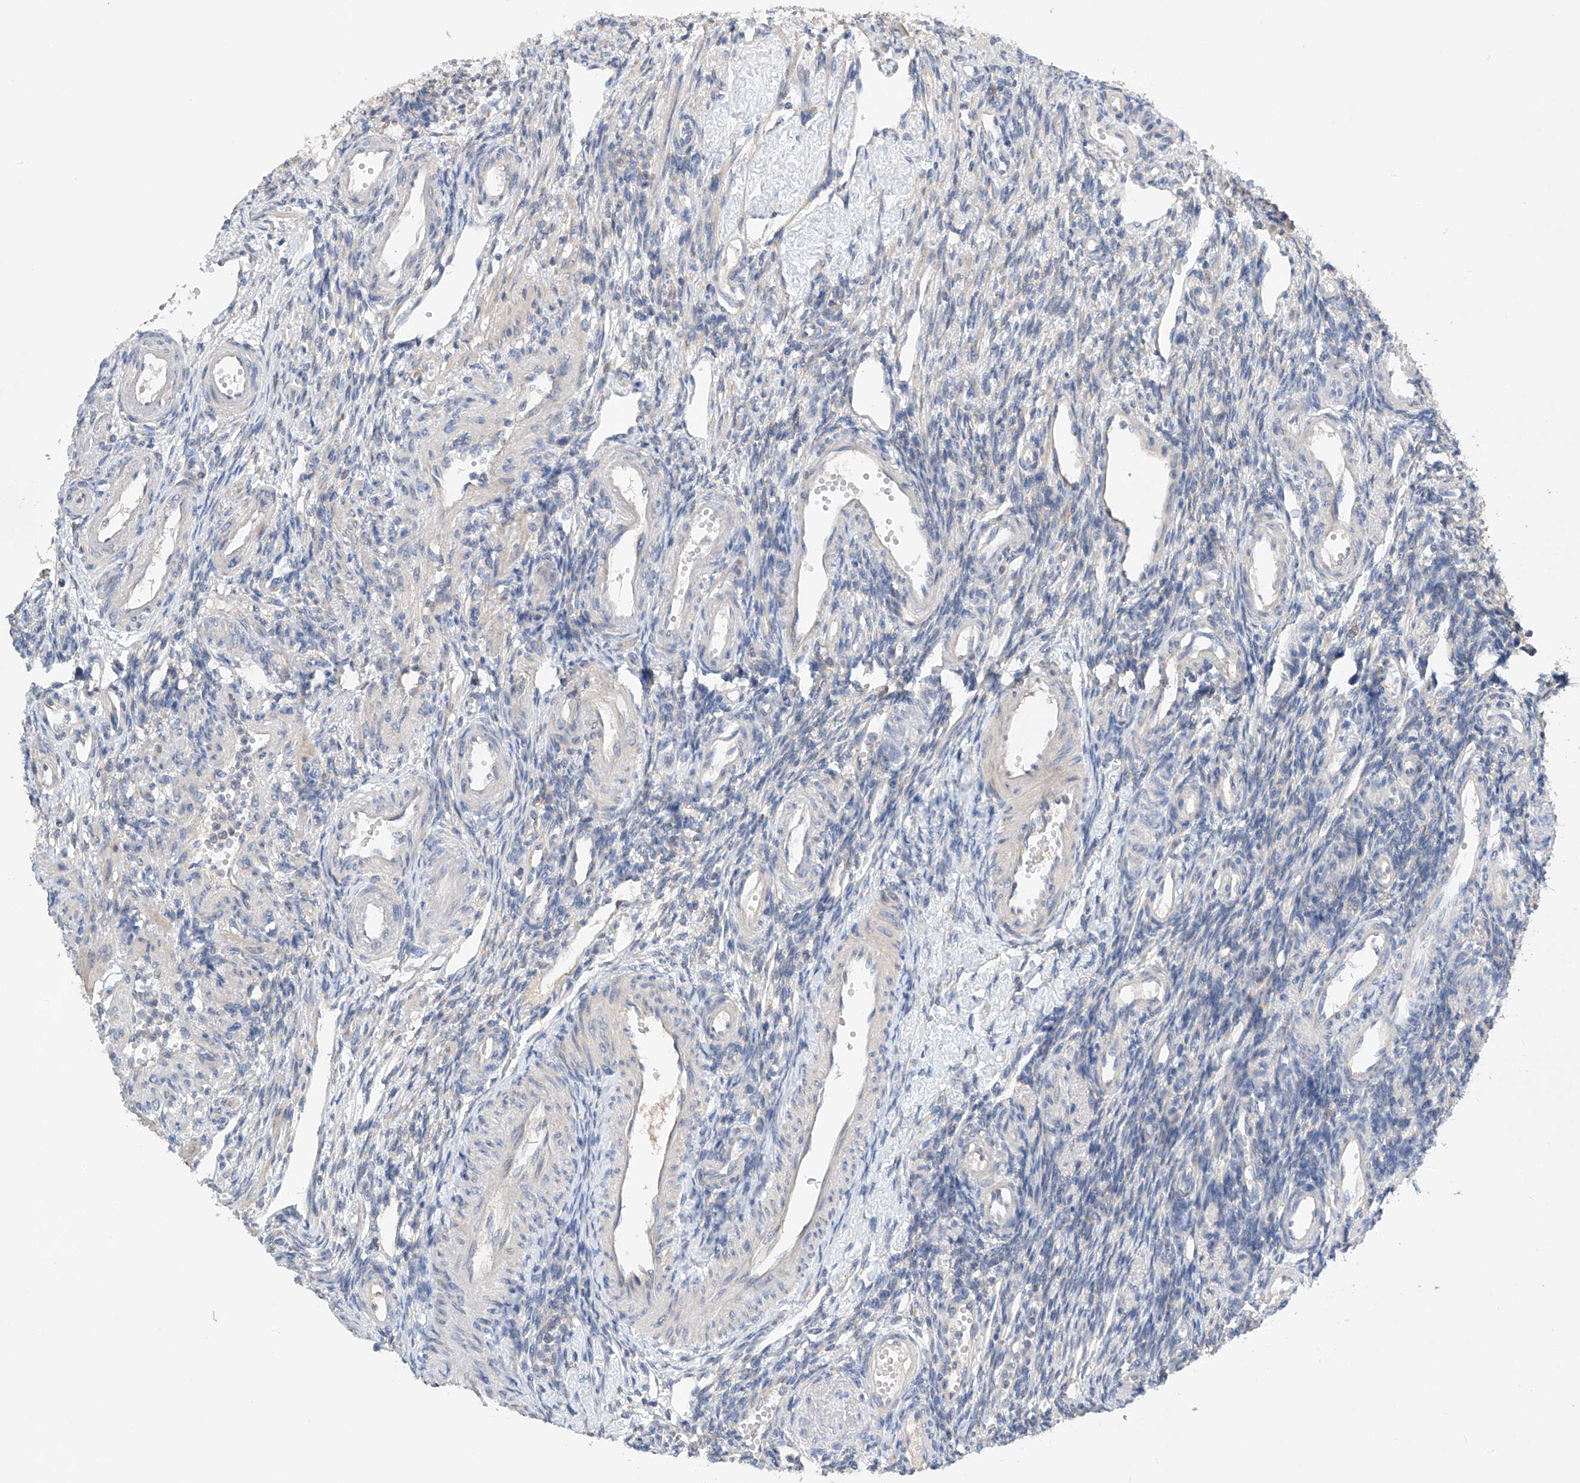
{"staining": {"intensity": "weak", "quantity": "<25%", "location": "cytoplasmic/membranous"}, "tissue": "ovary", "cell_type": "Ovarian stroma cells", "image_type": "normal", "snomed": [{"axis": "morphology", "description": "Normal tissue, NOS"}, {"axis": "morphology", "description": "Cyst, NOS"}, {"axis": "topography", "description": "Ovary"}], "caption": "Immunohistochemical staining of normal ovary exhibits no significant expression in ovarian stroma cells.", "gene": "GPC4", "patient": {"sex": "female", "age": 33}}